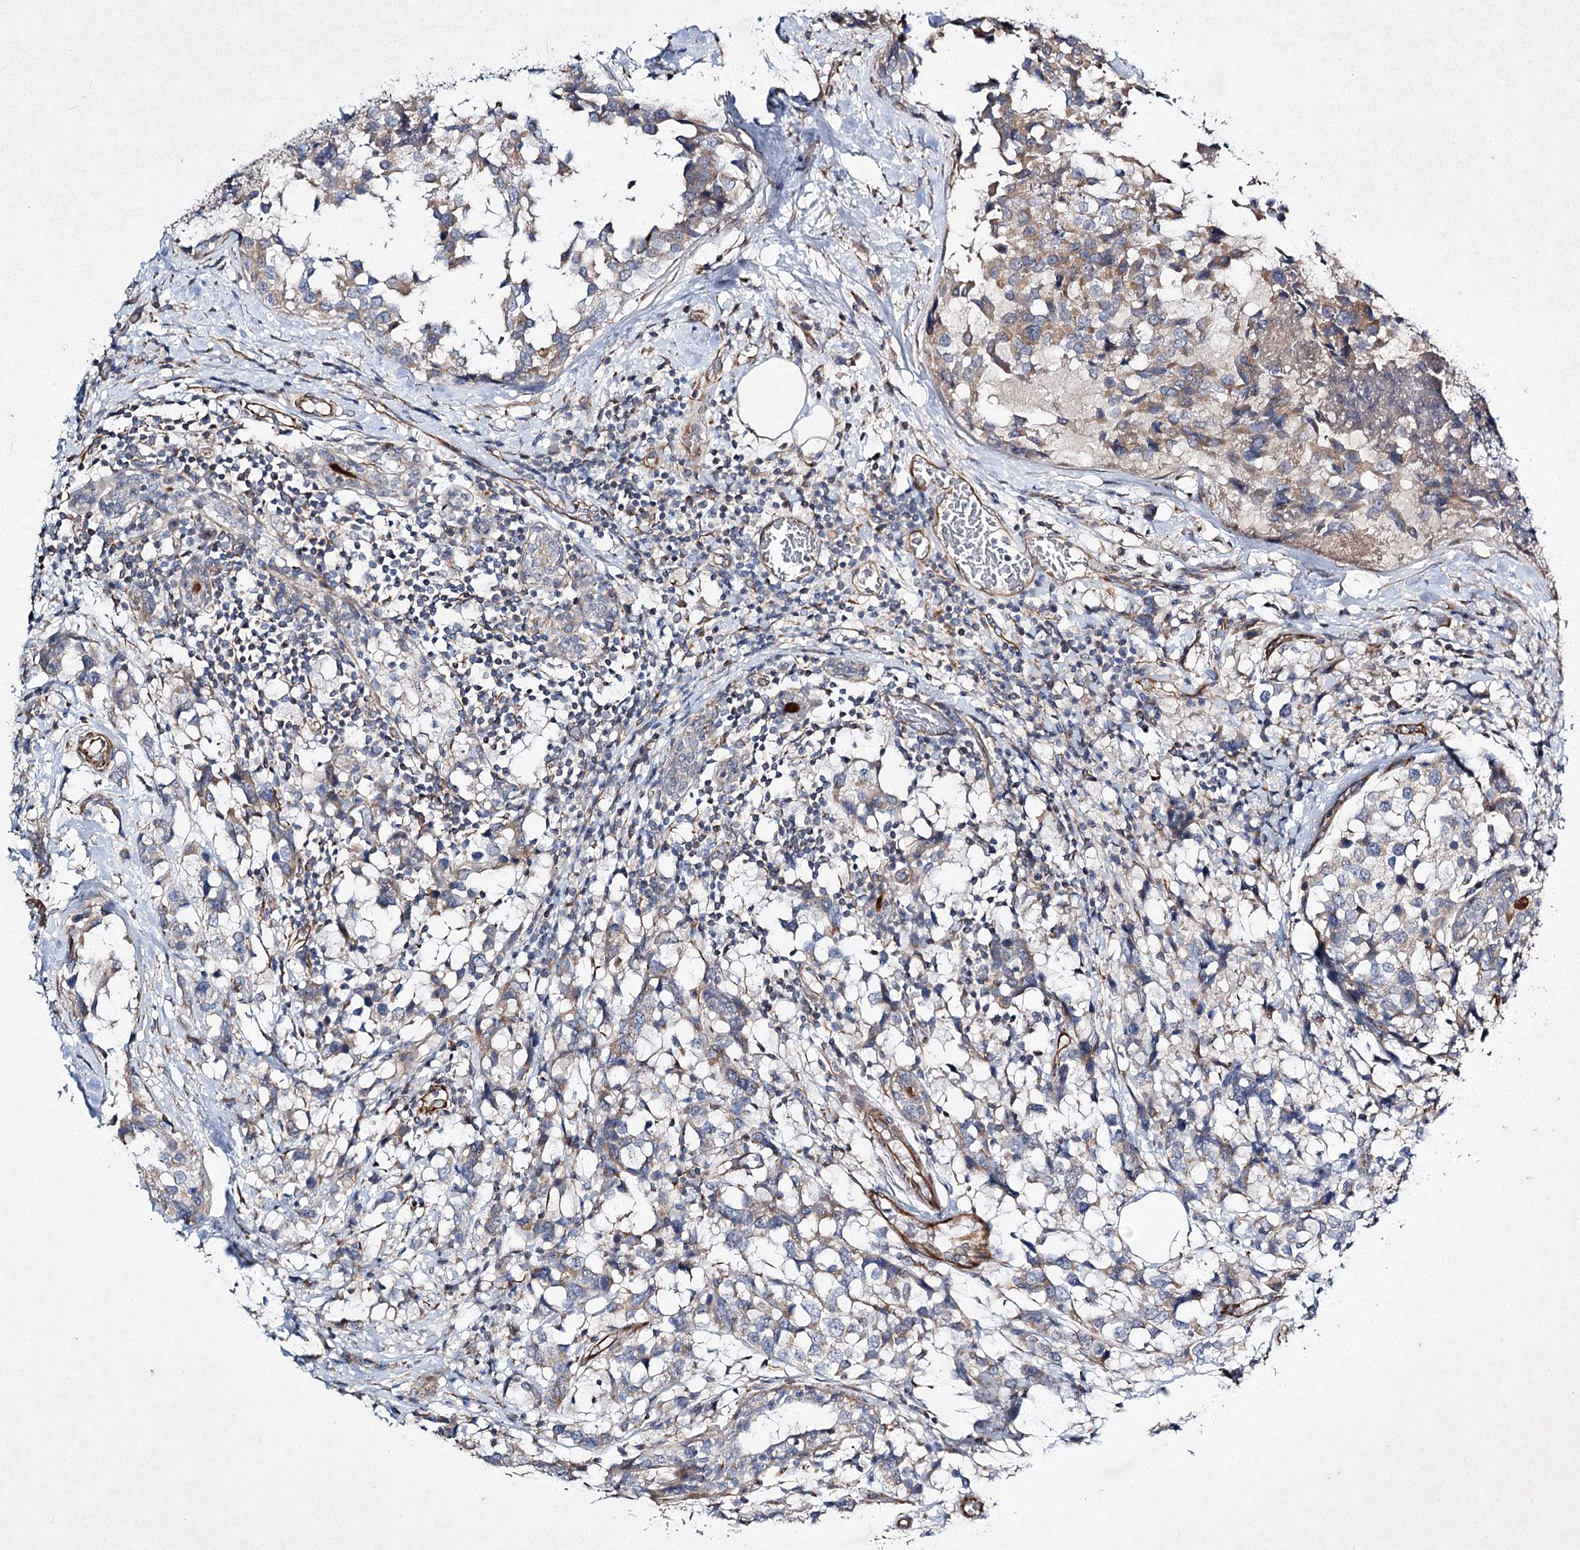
{"staining": {"intensity": "weak", "quantity": "<25%", "location": "cytoplasmic/membranous"}, "tissue": "breast cancer", "cell_type": "Tumor cells", "image_type": "cancer", "snomed": [{"axis": "morphology", "description": "Lobular carcinoma"}, {"axis": "topography", "description": "Breast"}], "caption": "DAB (3,3'-diaminobenzidine) immunohistochemical staining of breast cancer reveals no significant positivity in tumor cells.", "gene": "KIAA0825", "patient": {"sex": "female", "age": 59}}